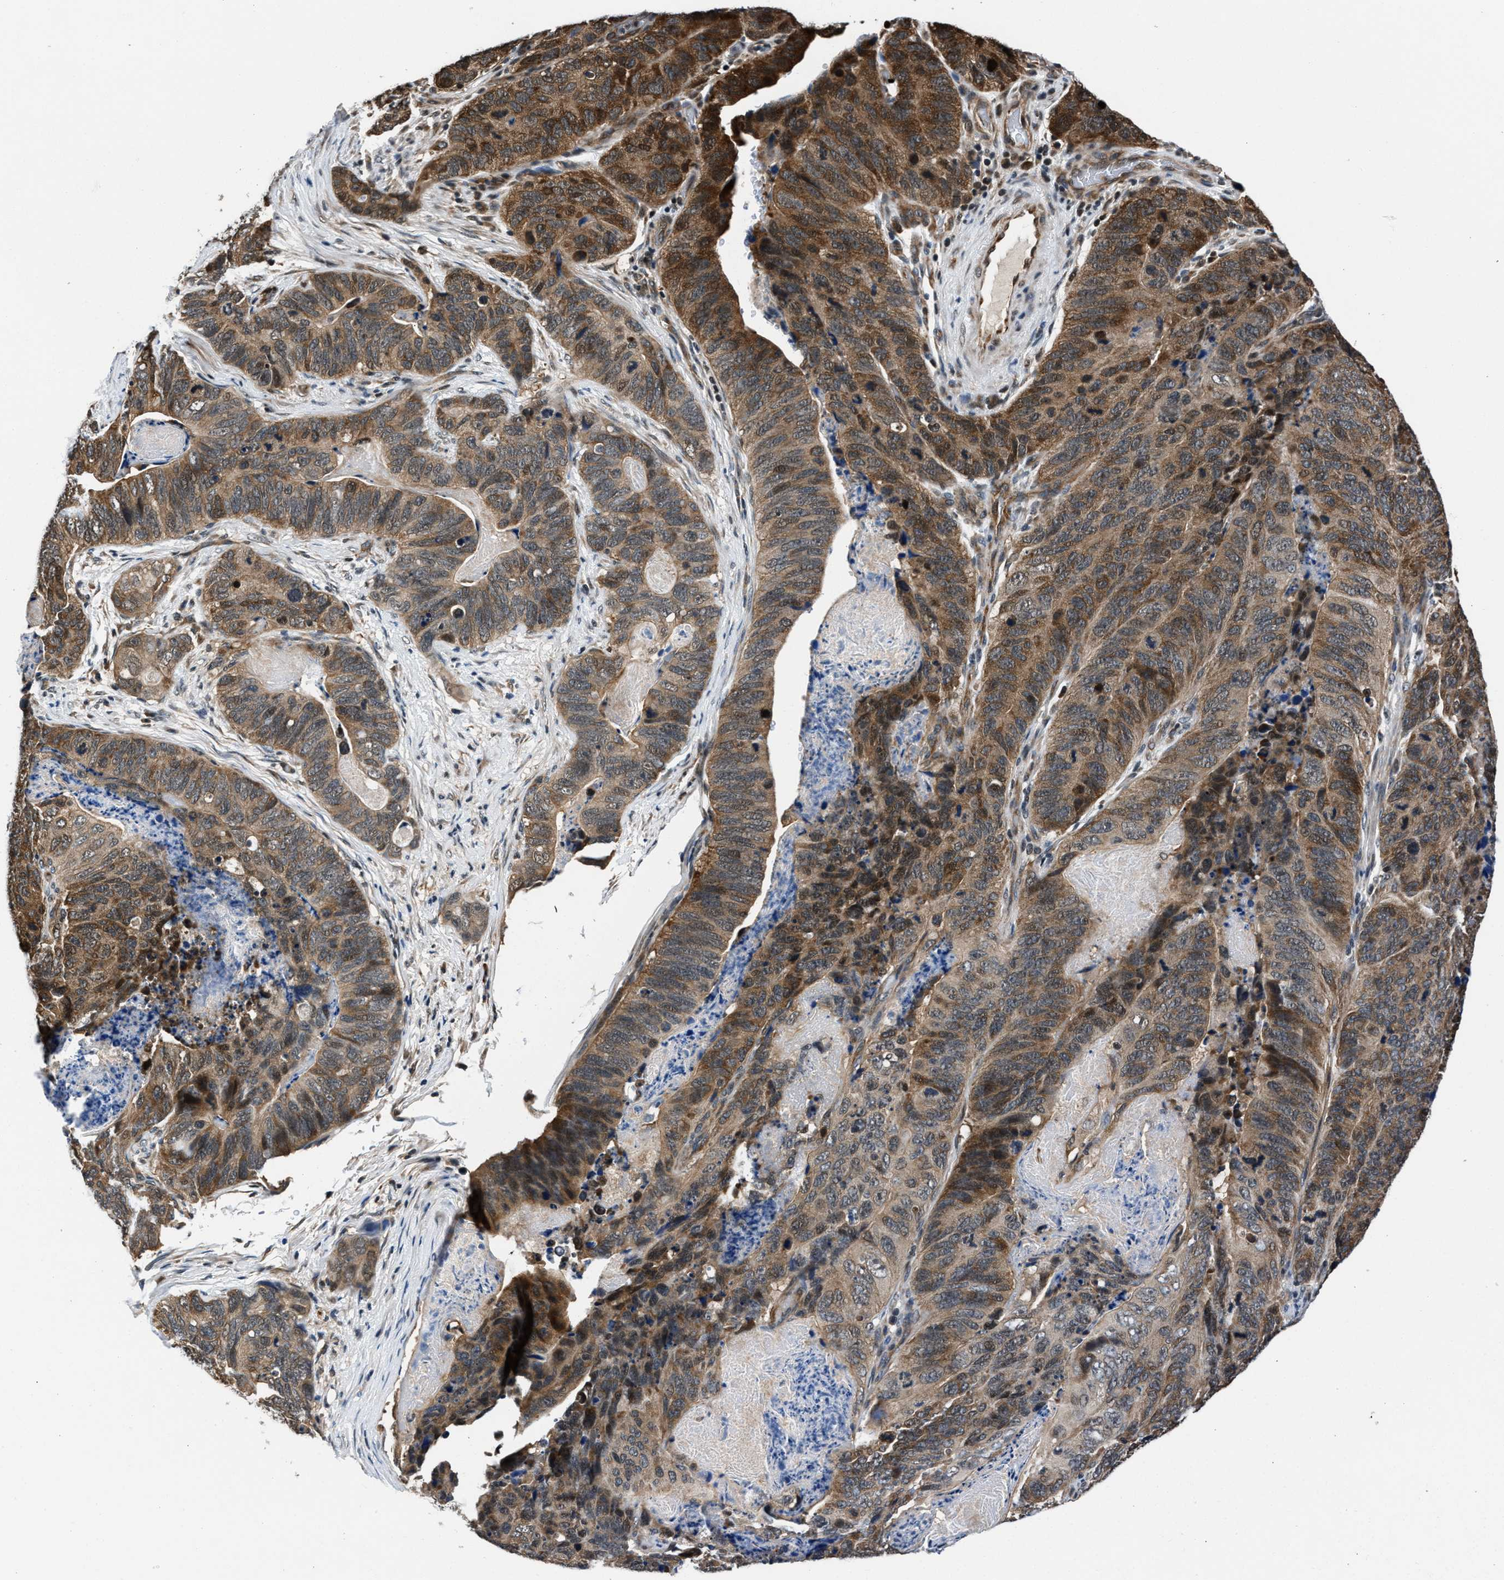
{"staining": {"intensity": "moderate", "quantity": ">75%", "location": "cytoplasmic/membranous"}, "tissue": "stomach cancer", "cell_type": "Tumor cells", "image_type": "cancer", "snomed": [{"axis": "morphology", "description": "Normal tissue, NOS"}, {"axis": "morphology", "description": "Adenocarcinoma, NOS"}, {"axis": "topography", "description": "Stomach"}], "caption": "There is medium levels of moderate cytoplasmic/membranous positivity in tumor cells of adenocarcinoma (stomach), as demonstrated by immunohistochemical staining (brown color).", "gene": "RBM33", "patient": {"sex": "female", "age": 89}}